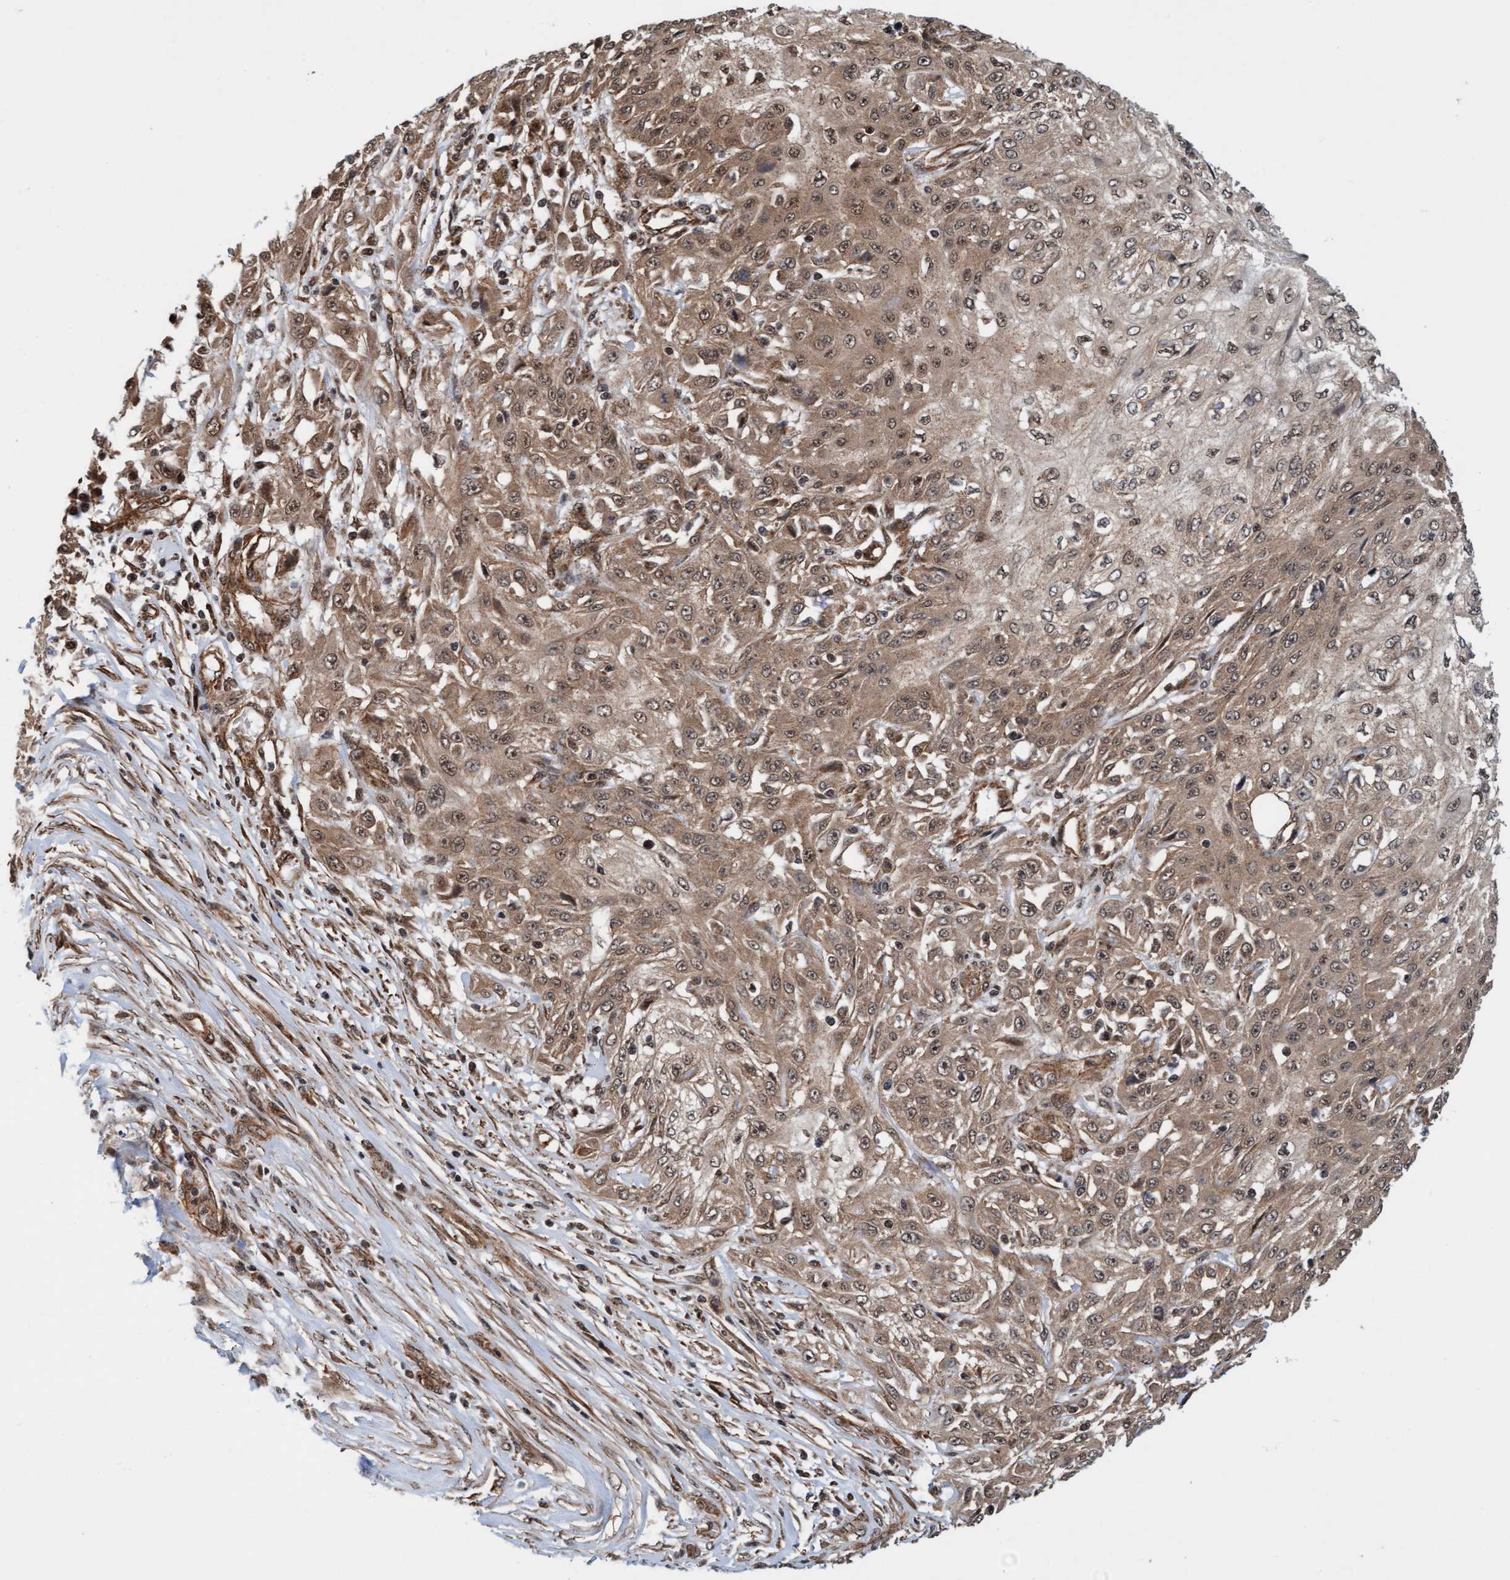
{"staining": {"intensity": "moderate", "quantity": ">75%", "location": "cytoplasmic/membranous,nuclear"}, "tissue": "skin cancer", "cell_type": "Tumor cells", "image_type": "cancer", "snomed": [{"axis": "morphology", "description": "Squamous cell carcinoma, NOS"}, {"axis": "morphology", "description": "Squamous cell carcinoma, metastatic, NOS"}, {"axis": "topography", "description": "Skin"}, {"axis": "topography", "description": "Lymph node"}], "caption": "Protein expression by immunohistochemistry shows moderate cytoplasmic/membranous and nuclear staining in approximately >75% of tumor cells in skin squamous cell carcinoma.", "gene": "STXBP4", "patient": {"sex": "male", "age": 75}}